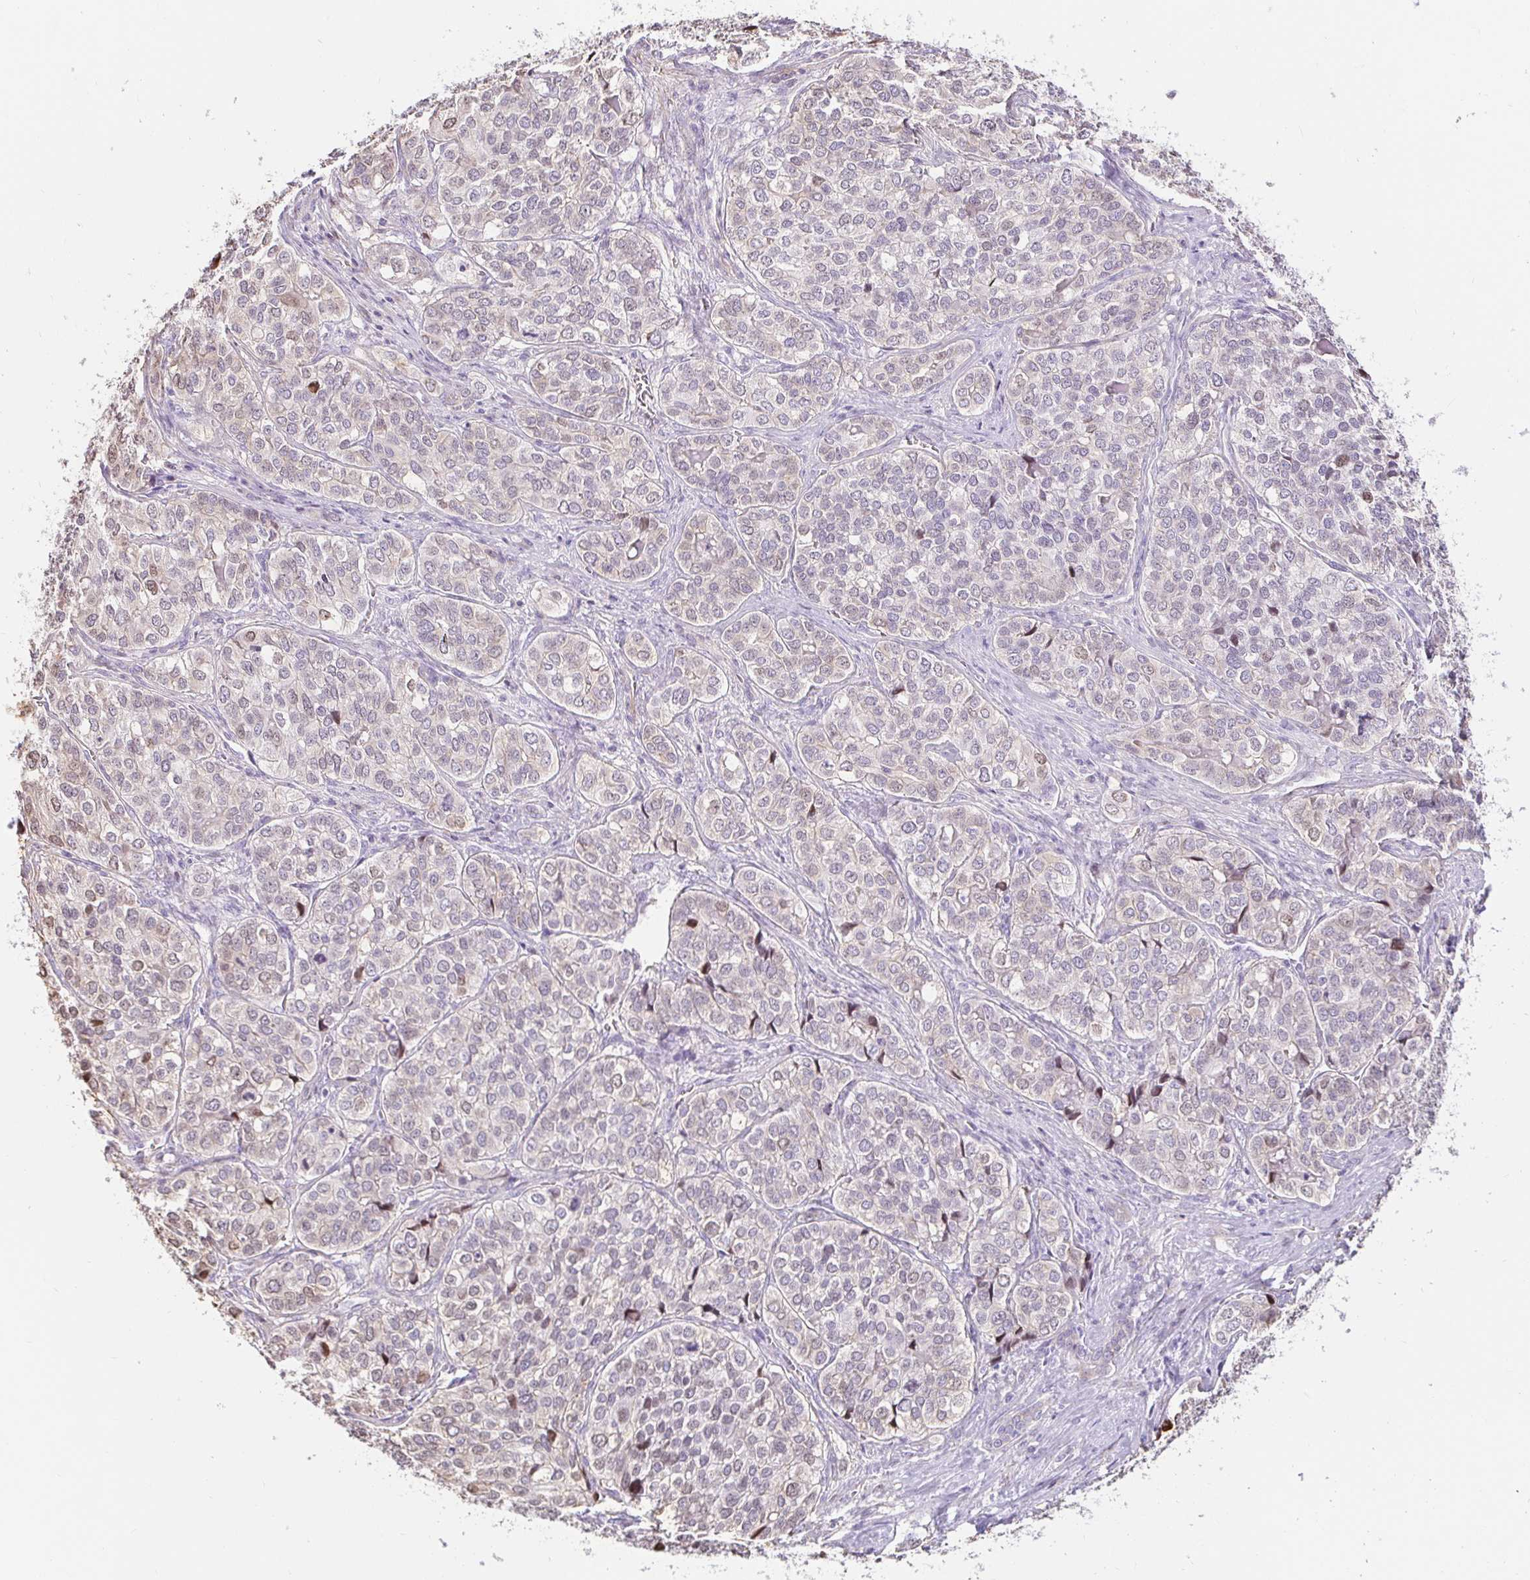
{"staining": {"intensity": "negative", "quantity": "none", "location": "none"}, "tissue": "liver cancer", "cell_type": "Tumor cells", "image_type": "cancer", "snomed": [{"axis": "morphology", "description": "Cholangiocarcinoma"}, {"axis": "topography", "description": "Liver"}], "caption": "Histopathology image shows no significant protein positivity in tumor cells of liver cancer.", "gene": "CAPSL", "patient": {"sex": "male", "age": 56}}